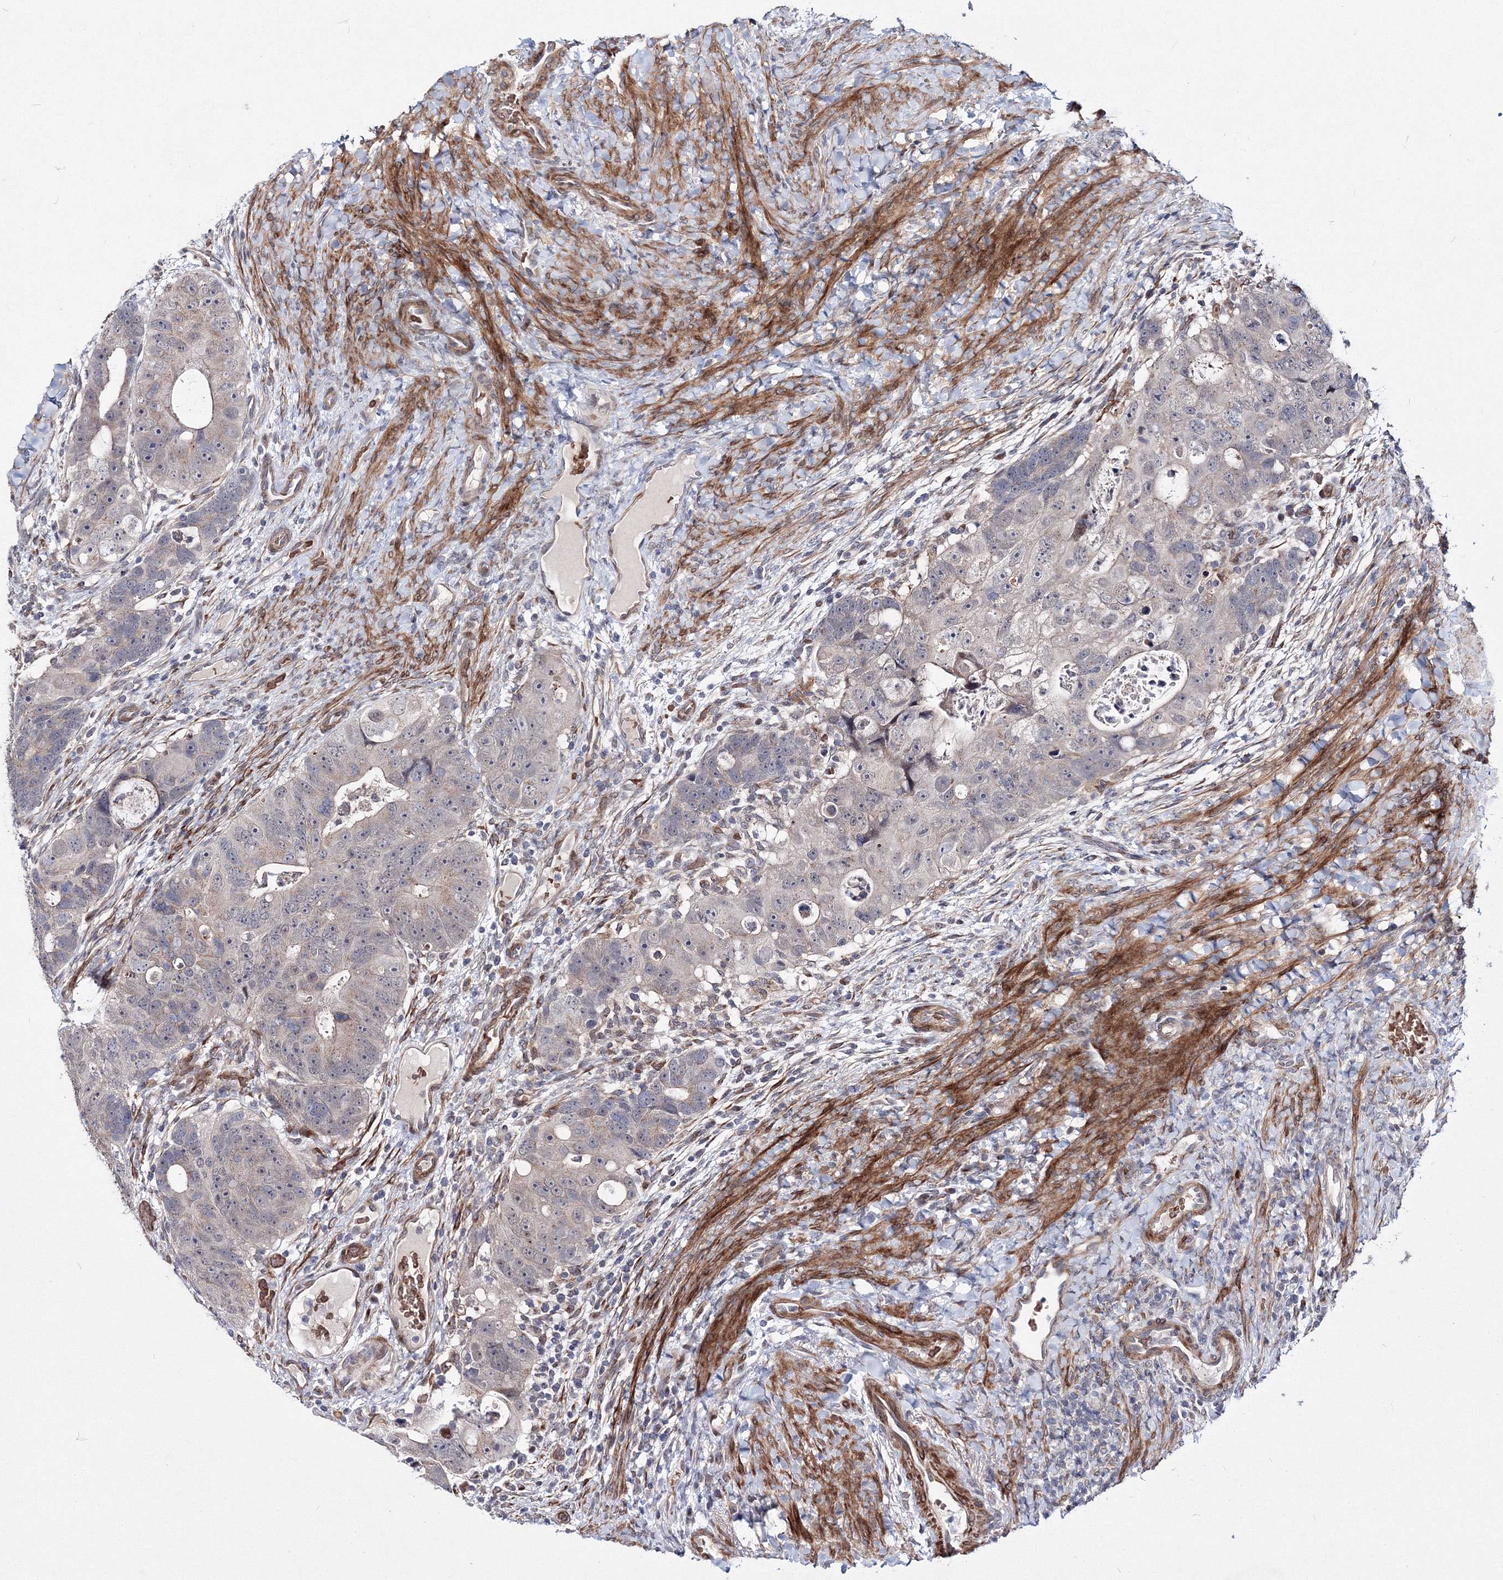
{"staining": {"intensity": "weak", "quantity": "<25%", "location": "cytoplasmic/membranous"}, "tissue": "colorectal cancer", "cell_type": "Tumor cells", "image_type": "cancer", "snomed": [{"axis": "morphology", "description": "Adenocarcinoma, NOS"}, {"axis": "topography", "description": "Rectum"}], "caption": "Immunohistochemistry (IHC) of human colorectal cancer reveals no staining in tumor cells.", "gene": "C11orf52", "patient": {"sex": "male", "age": 59}}